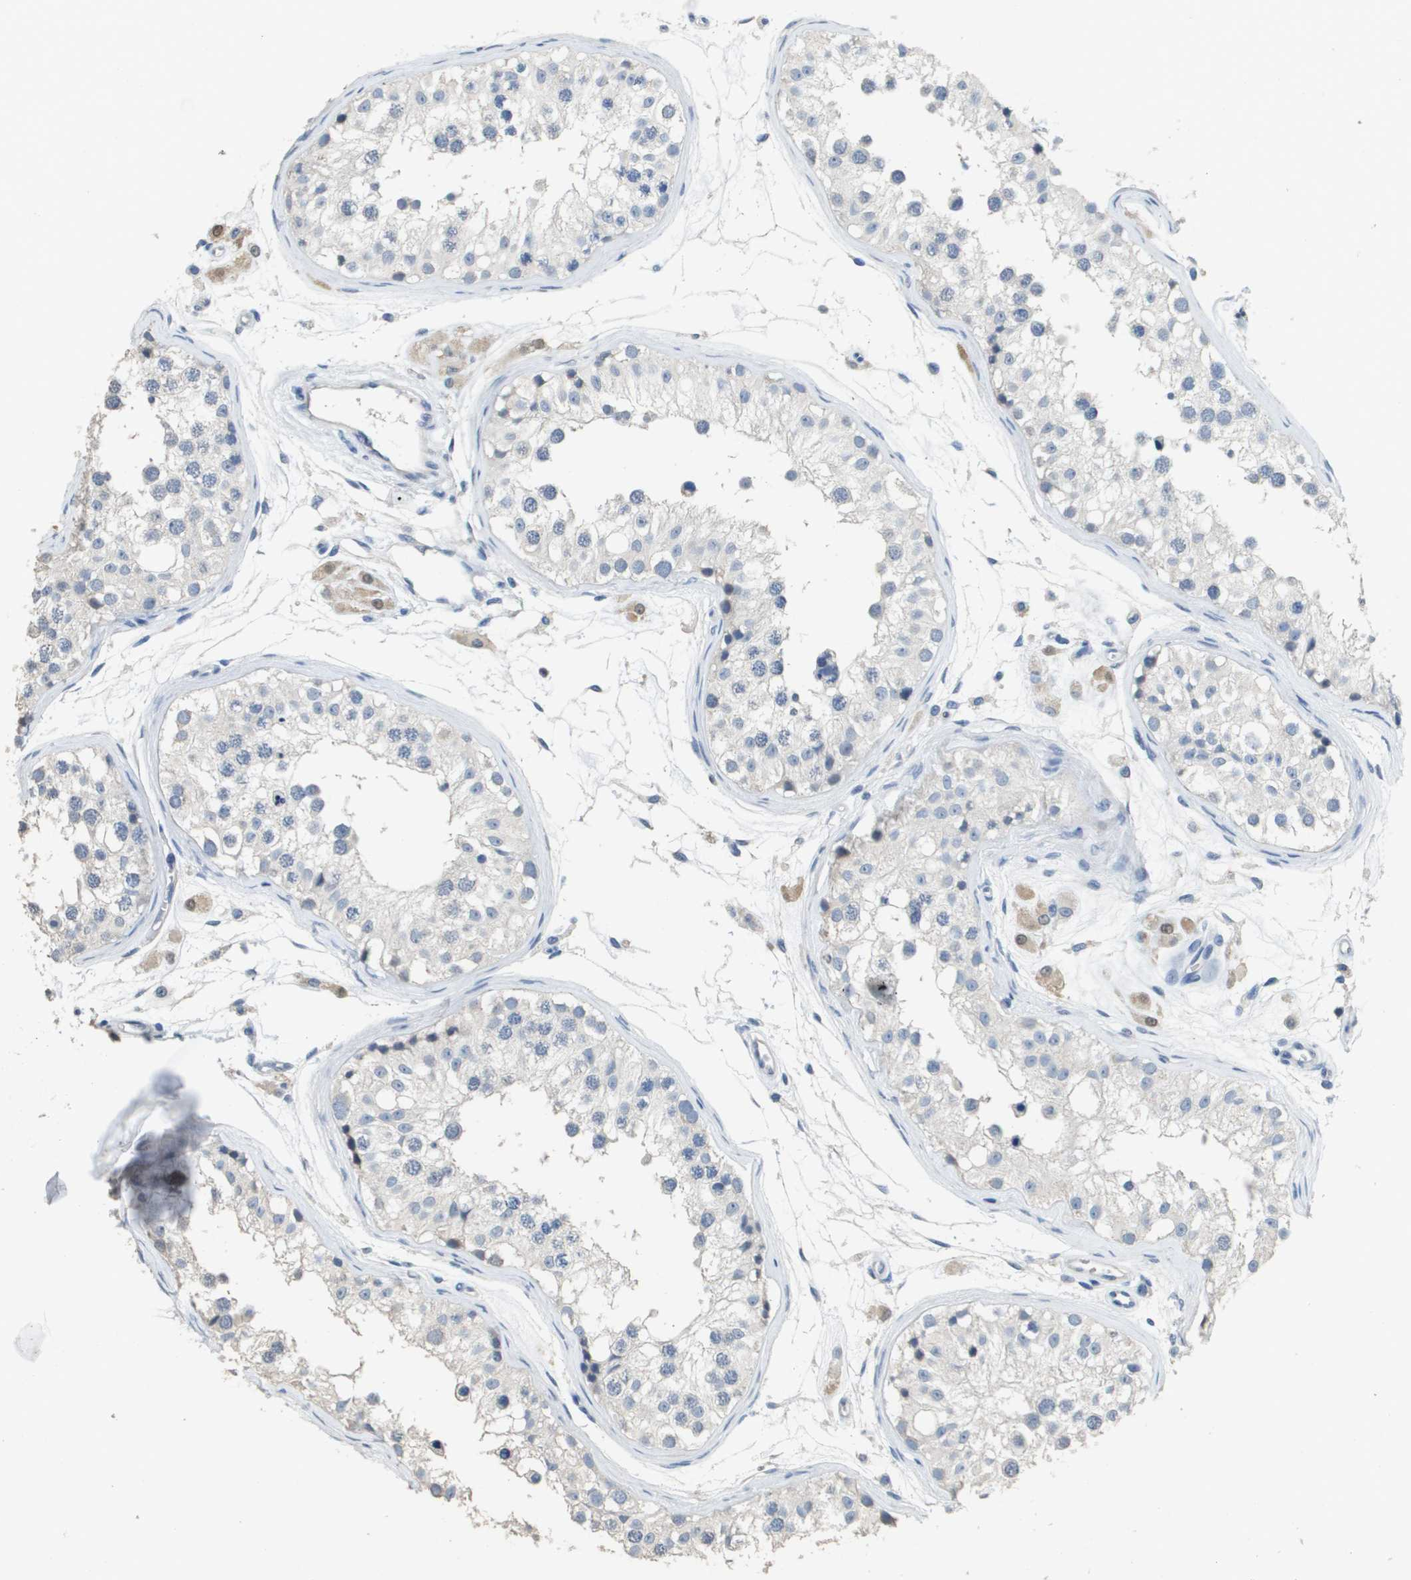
{"staining": {"intensity": "negative", "quantity": "none", "location": "none"}, "tissue": "testis", "cell_type": "Cells in seminiferous ducts", "image_type": "normal", "snomed": [{"axis": "morphology", "description": "Normal tissue, NOS"}, {"axis": "morphology", "description": "Adenocarcinoma, metastatic, NOS"}, {"axis": "topography", "description": "Testis"}], "caption": "Cells in seminiferous ducts are negative for protein expression in normal human testis. (Immunohistochemistry, brightfield microscopy, high magnification).", "gene": "MT3", "patient": {"sex": "male", "age": 26}}